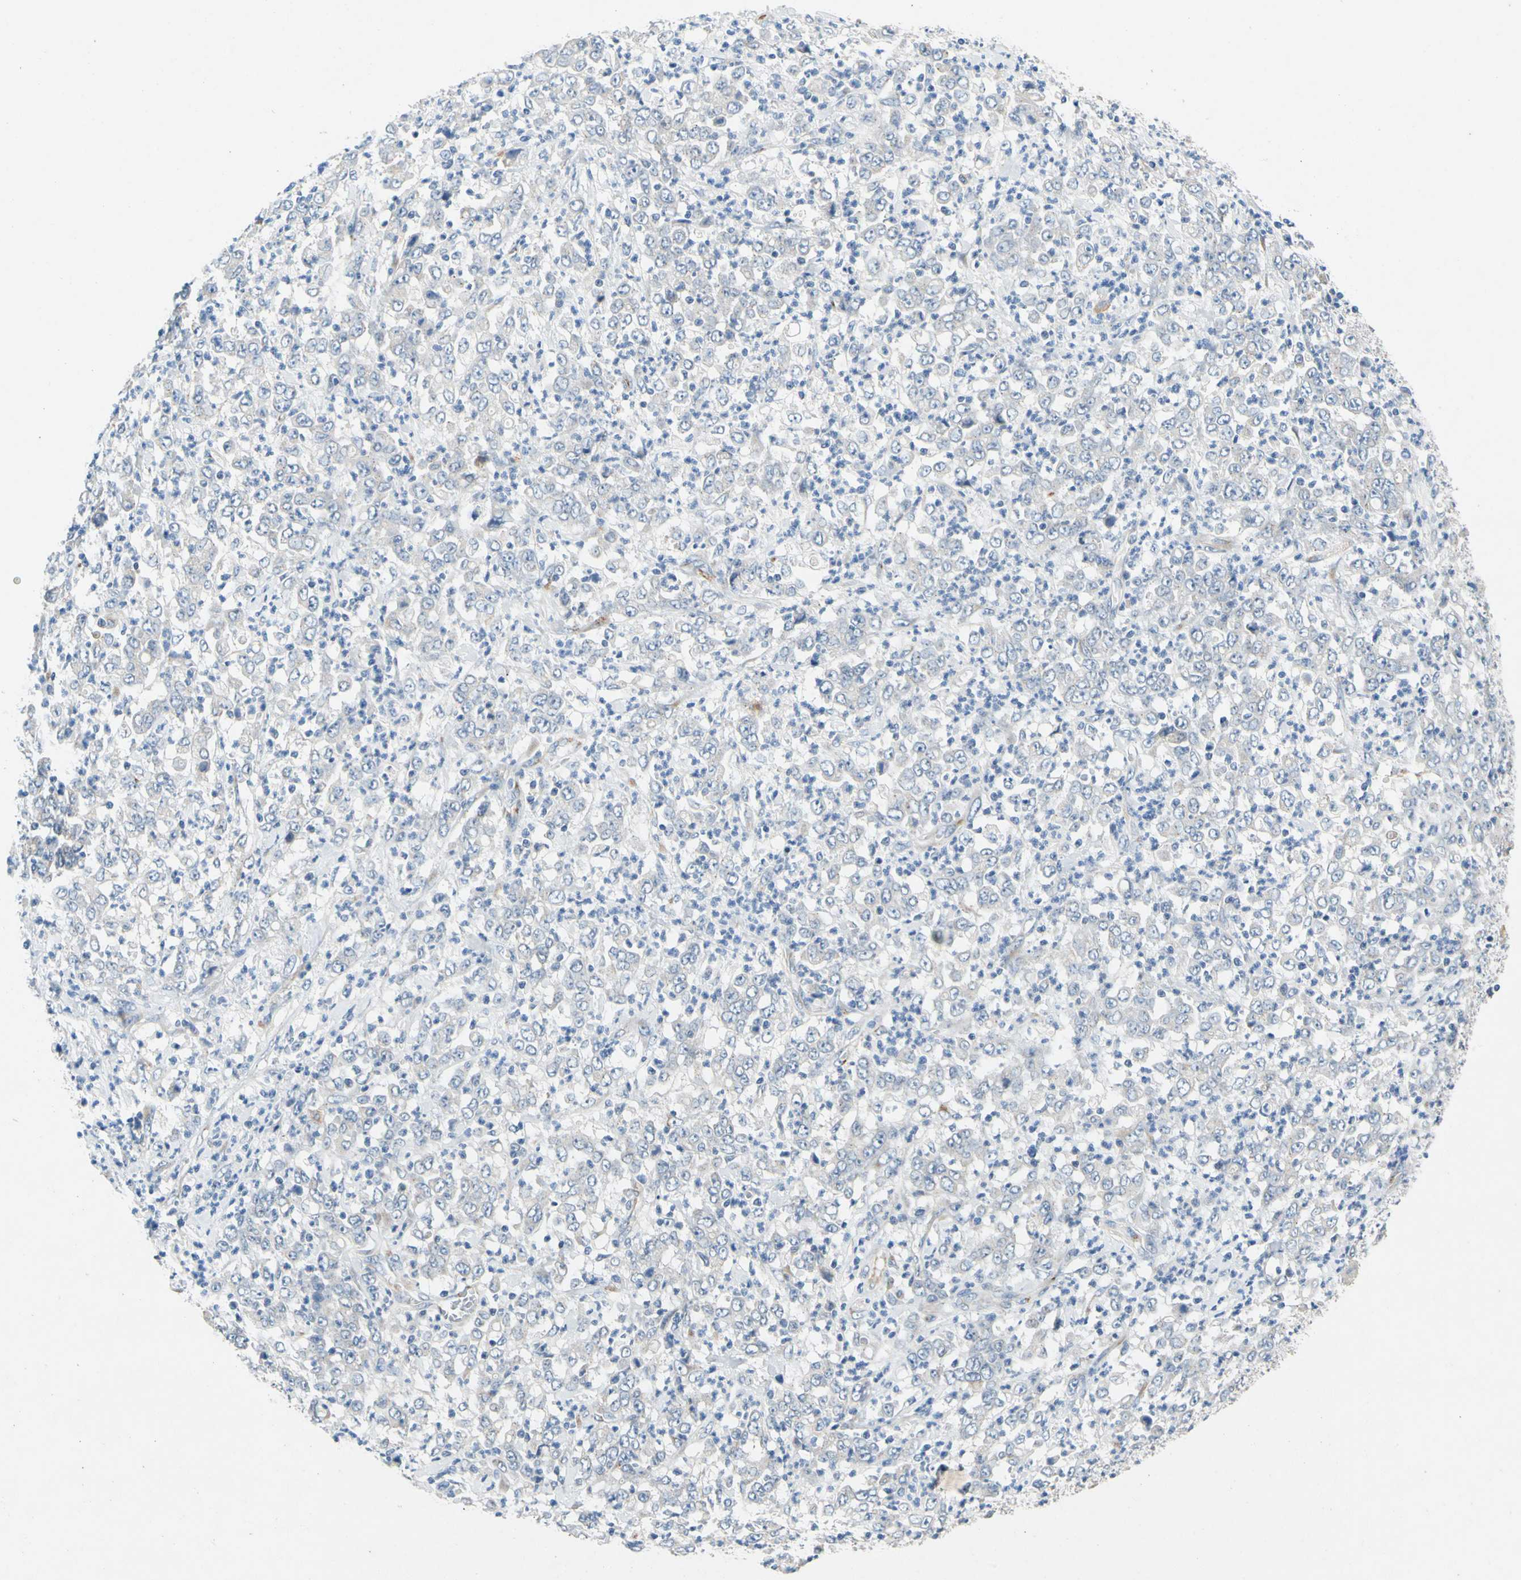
{"staining": {"intensity": "negative", "quantity": "none", "location": "none"}, "tissue": "stomach cancer", "cell_type": "Tumor cells", "image_type": "cancer", "snomed": [{"axis": "morphology", "description": "Adenocarcinoma, NOS"}, {"axis": "topography", "description": "Stomach, lower"}], "caption": "Immunohistochemistry (IHC) image of human adenocarcinoma (stomach) stained for a protein (brown), which demonstrates no staining in tumor cells.", "gene": "GASK1B", "patient": {"sex": "female", "age": 71}}